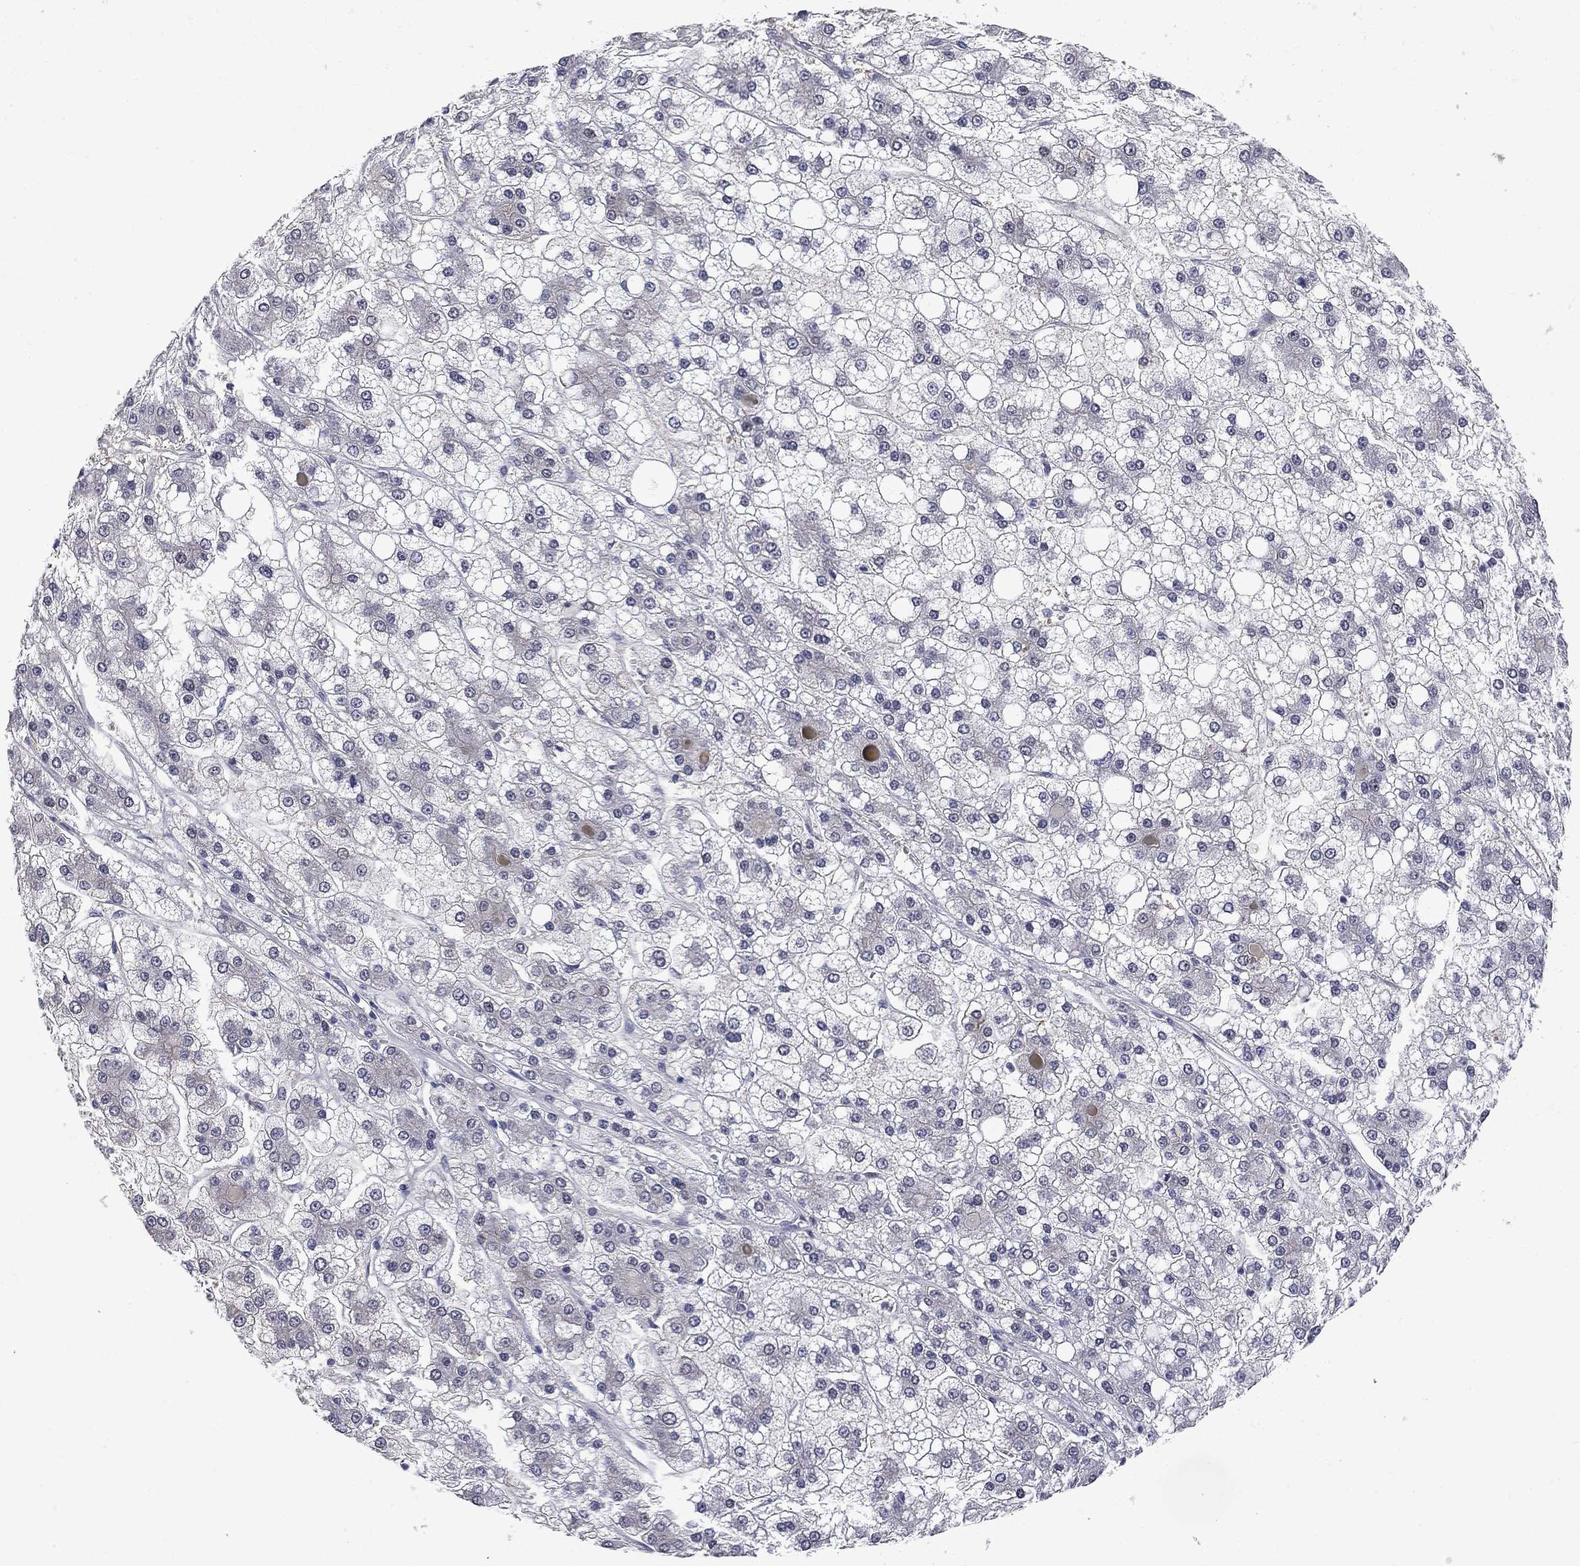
{"staining": {"intensity": "negative", "quantity": "none", "location": "none"}, "tissue": "liver cancer", "cell_type": "Tumor cells", "image_type": "cancer", "snomed": [{"axis": "morphology", "description": "Carcinoma, Hepatocellular, NOS"}, {"axis": "topography", "description": "Liver"}], "caption": "Tumor cells show no significant protein positivity in liver cancer. (DAB immunohistochemistry visualized using brightfield microscopy, high magnification).", "gene": "GALNT8", "patient": {"sex": "male", "age": 73}}